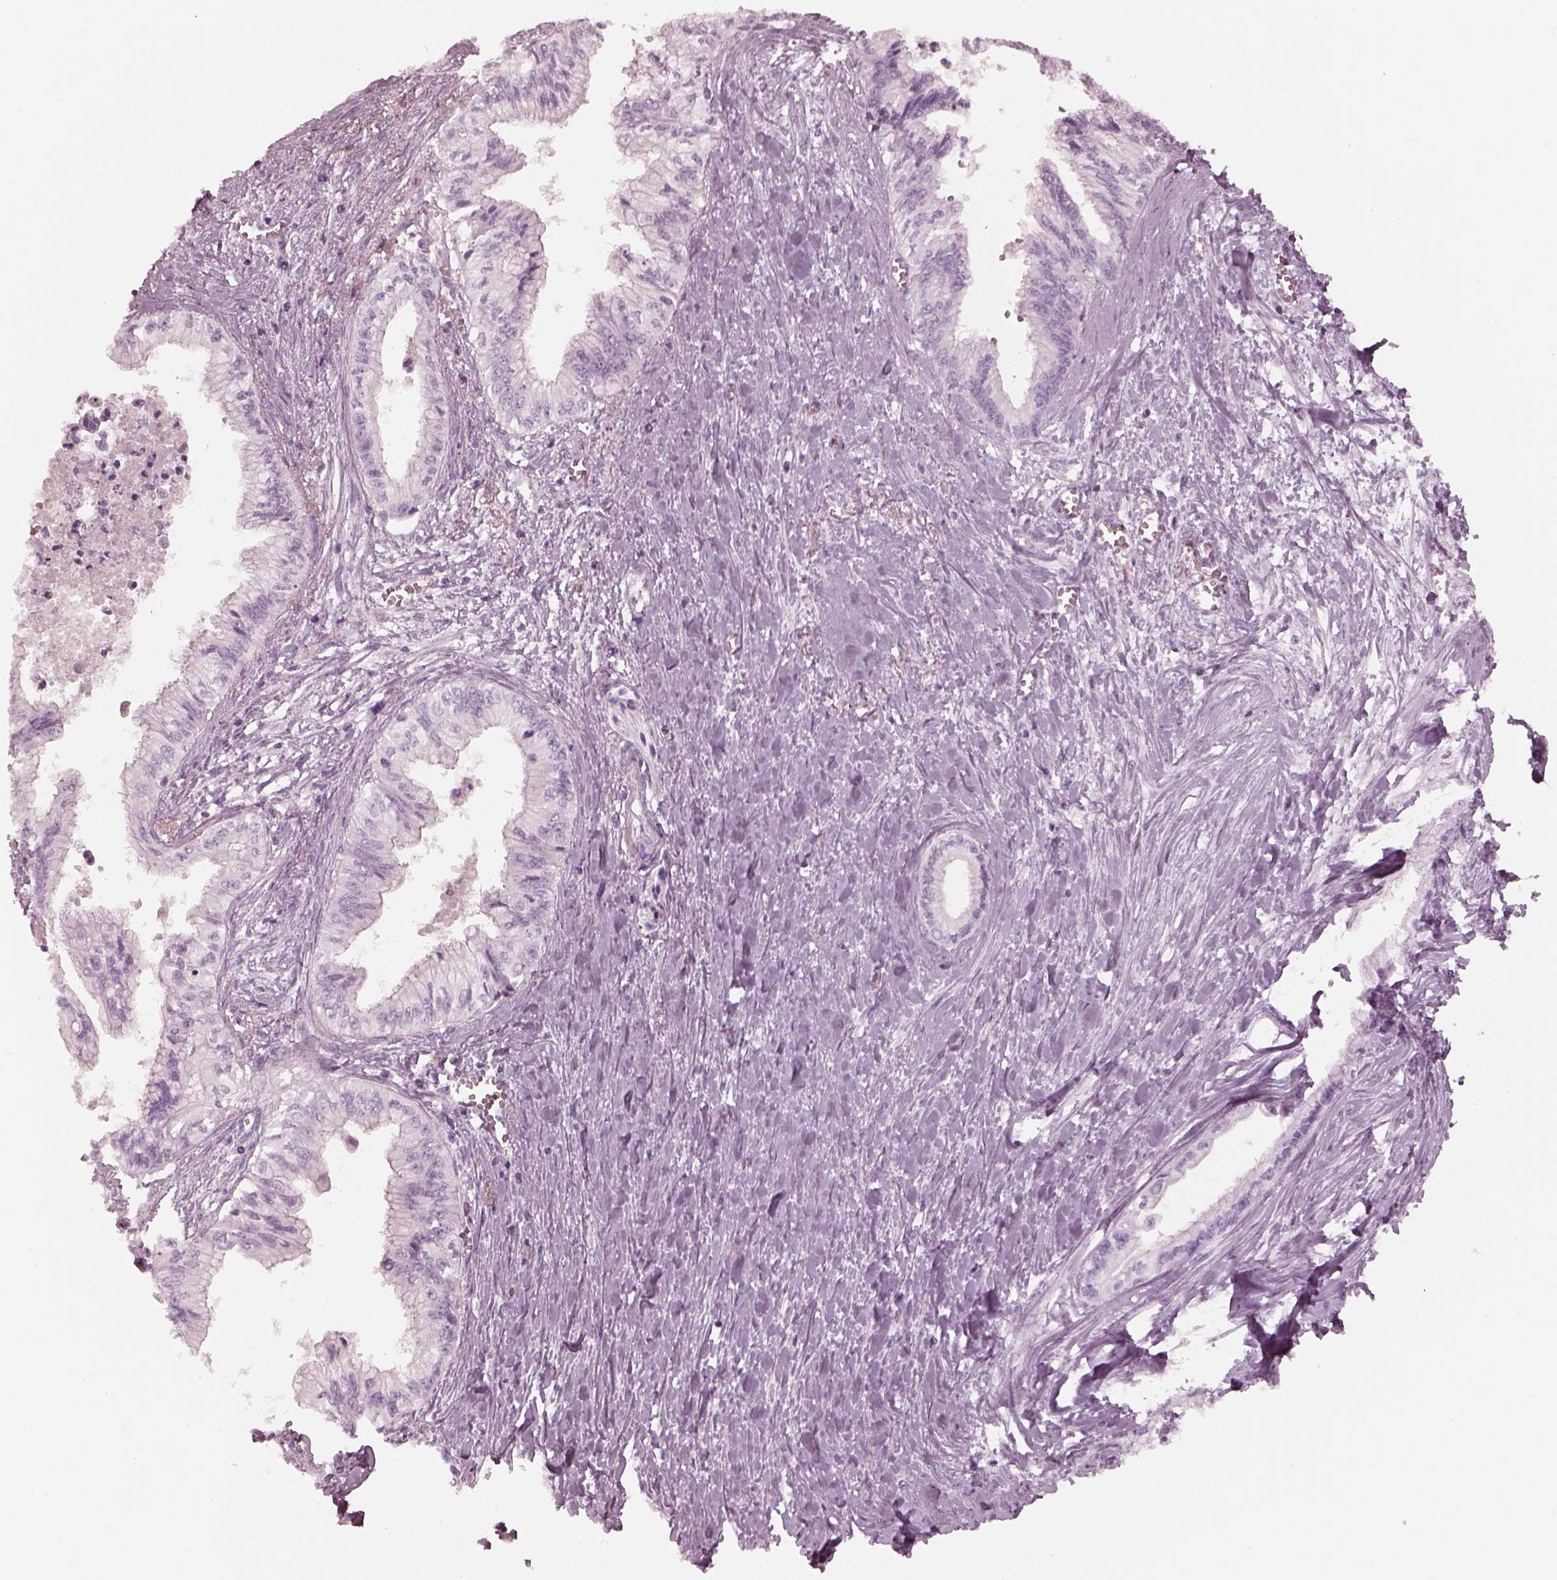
{"staining": {"intensity": "negative", "quantity": "none", "location": "none"}, "tissue": "pancreatic cancer", "cell_type": "Tumor cells", "image_type": "cancer", "snomed": [{"axis": "morphology", "description": "Adenocarcinoma, NOS"}, {"axis": "topography", "description": "Pancreas"}], "caption": "Immunohistochemical staining of human pancreatic cancer shows no significant expression in tumor cells.", "gene": "RSPH9", "patient": {"sex": "female", "age": 61}}